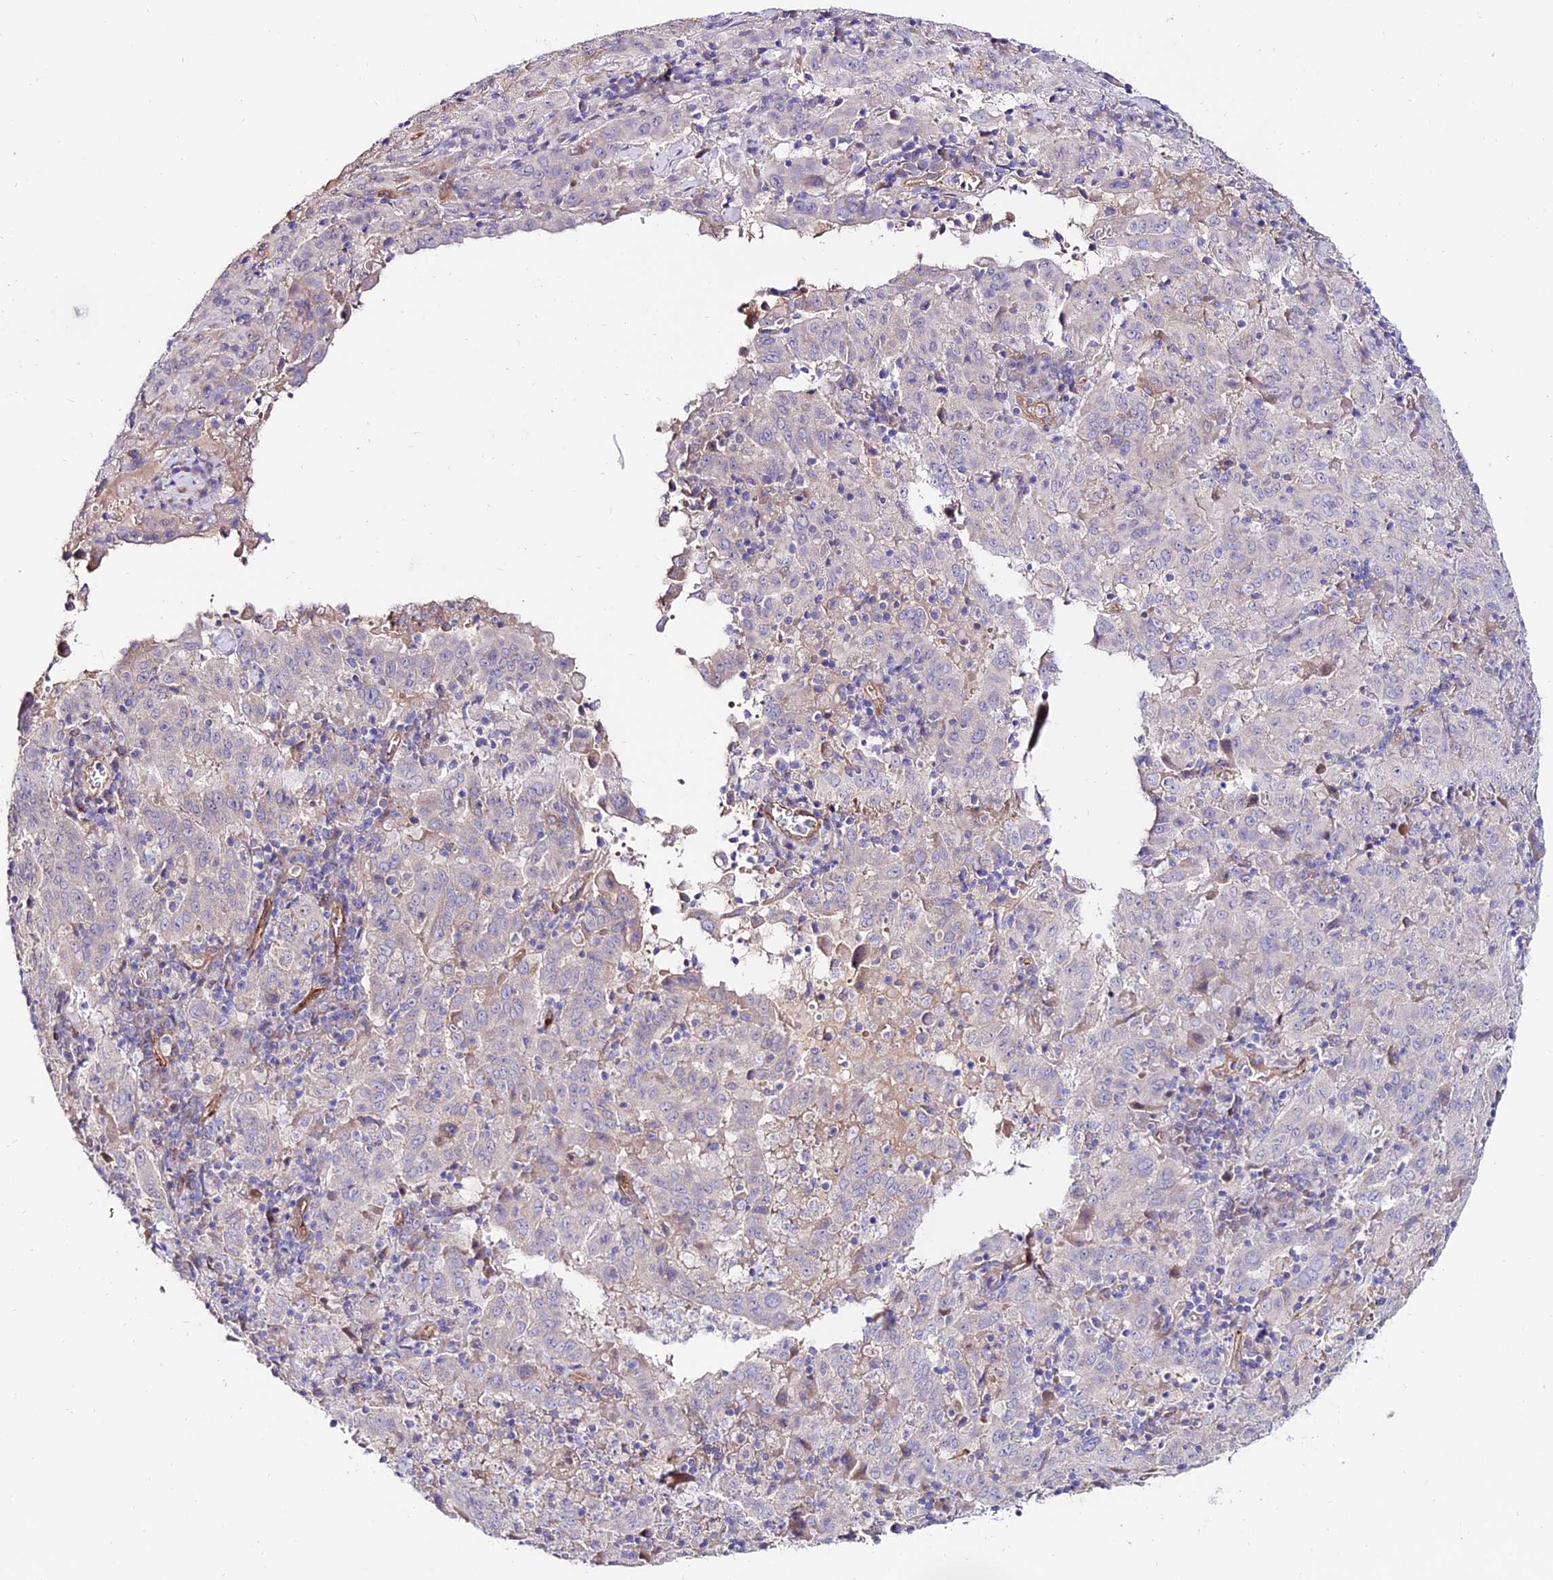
{"staining": {"intensity": "moderate", "quantity": "25%-75%", "location": "cytoplasmic/membranous"}, "tissue": "pancreatic cancer", "cell_type": "Tumor cells", "image_type": "cancer", "snomed": [{"axis": "morphology", "description": "Adenocarcinoma, NOS"}, {"axis": "topography", "description": "Pancreas"}], "caption": "Immunohistochemistry (DAB) staining of human pancreatic cancer exhibits moderate cytoplasmic/membranous protein positivity in about 25%-75% of tumor cells.", "gene": "ALDH3B2", "patient": {"sex": "male", "age": 63}}